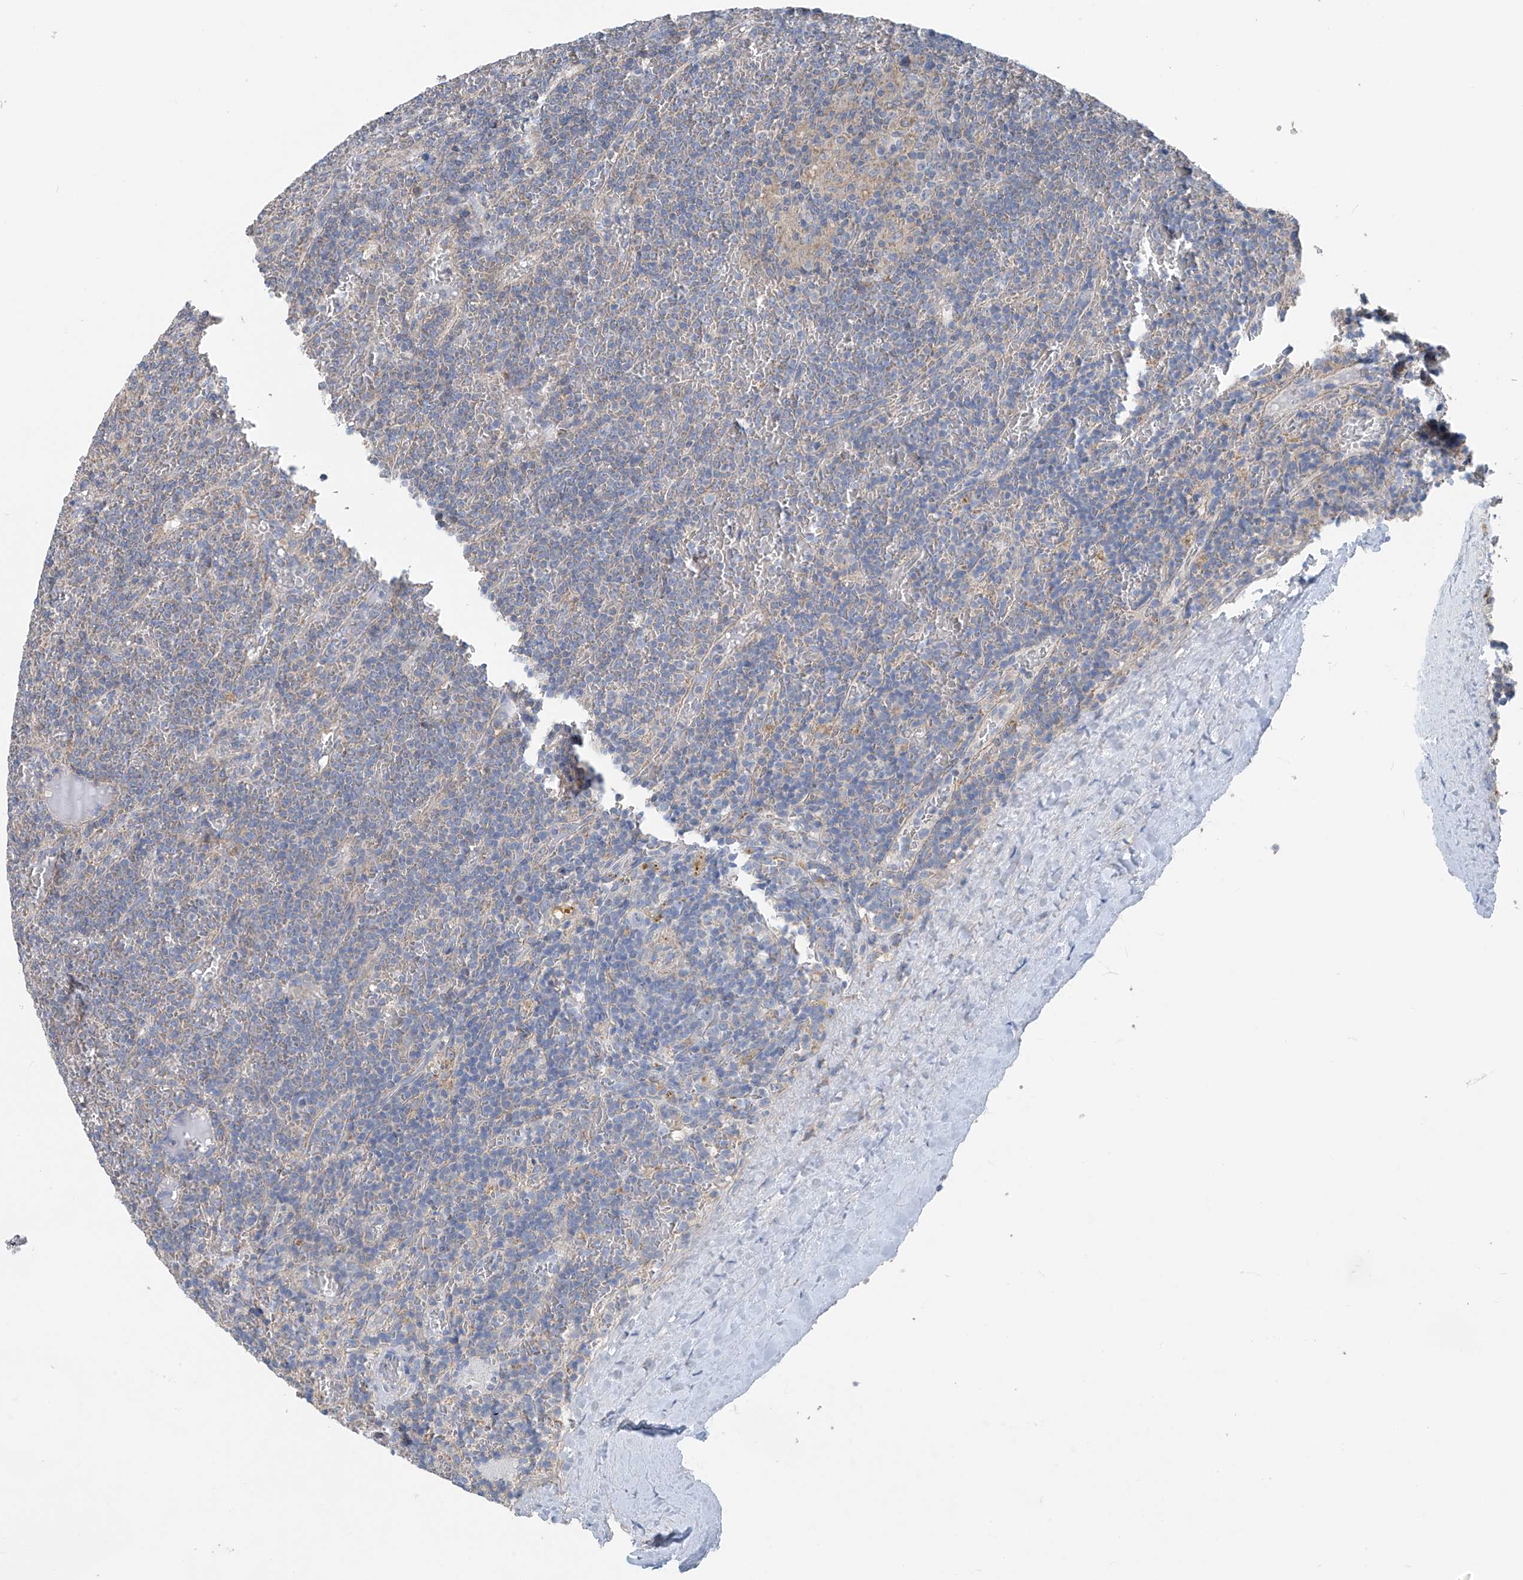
{"staining": {"intensity": "negative", "quantity": "none", "location": "none"}, "tissue": "lymphoma", "cell_type": "Tumor cells", "image_type": "cancer", "snomed": [{"axis": "morphology", "description": "Malignant lymphoma, non-Hodgkin's type, Low grade"}, {"axis": "topography", "description": "Spleen"}], "caption": "Lymphoma was stained to show a protein in brown. There is no significant expression in tumor cells.", "gene": "SYN3", "patient": {"sex": "female", "age": 19}}